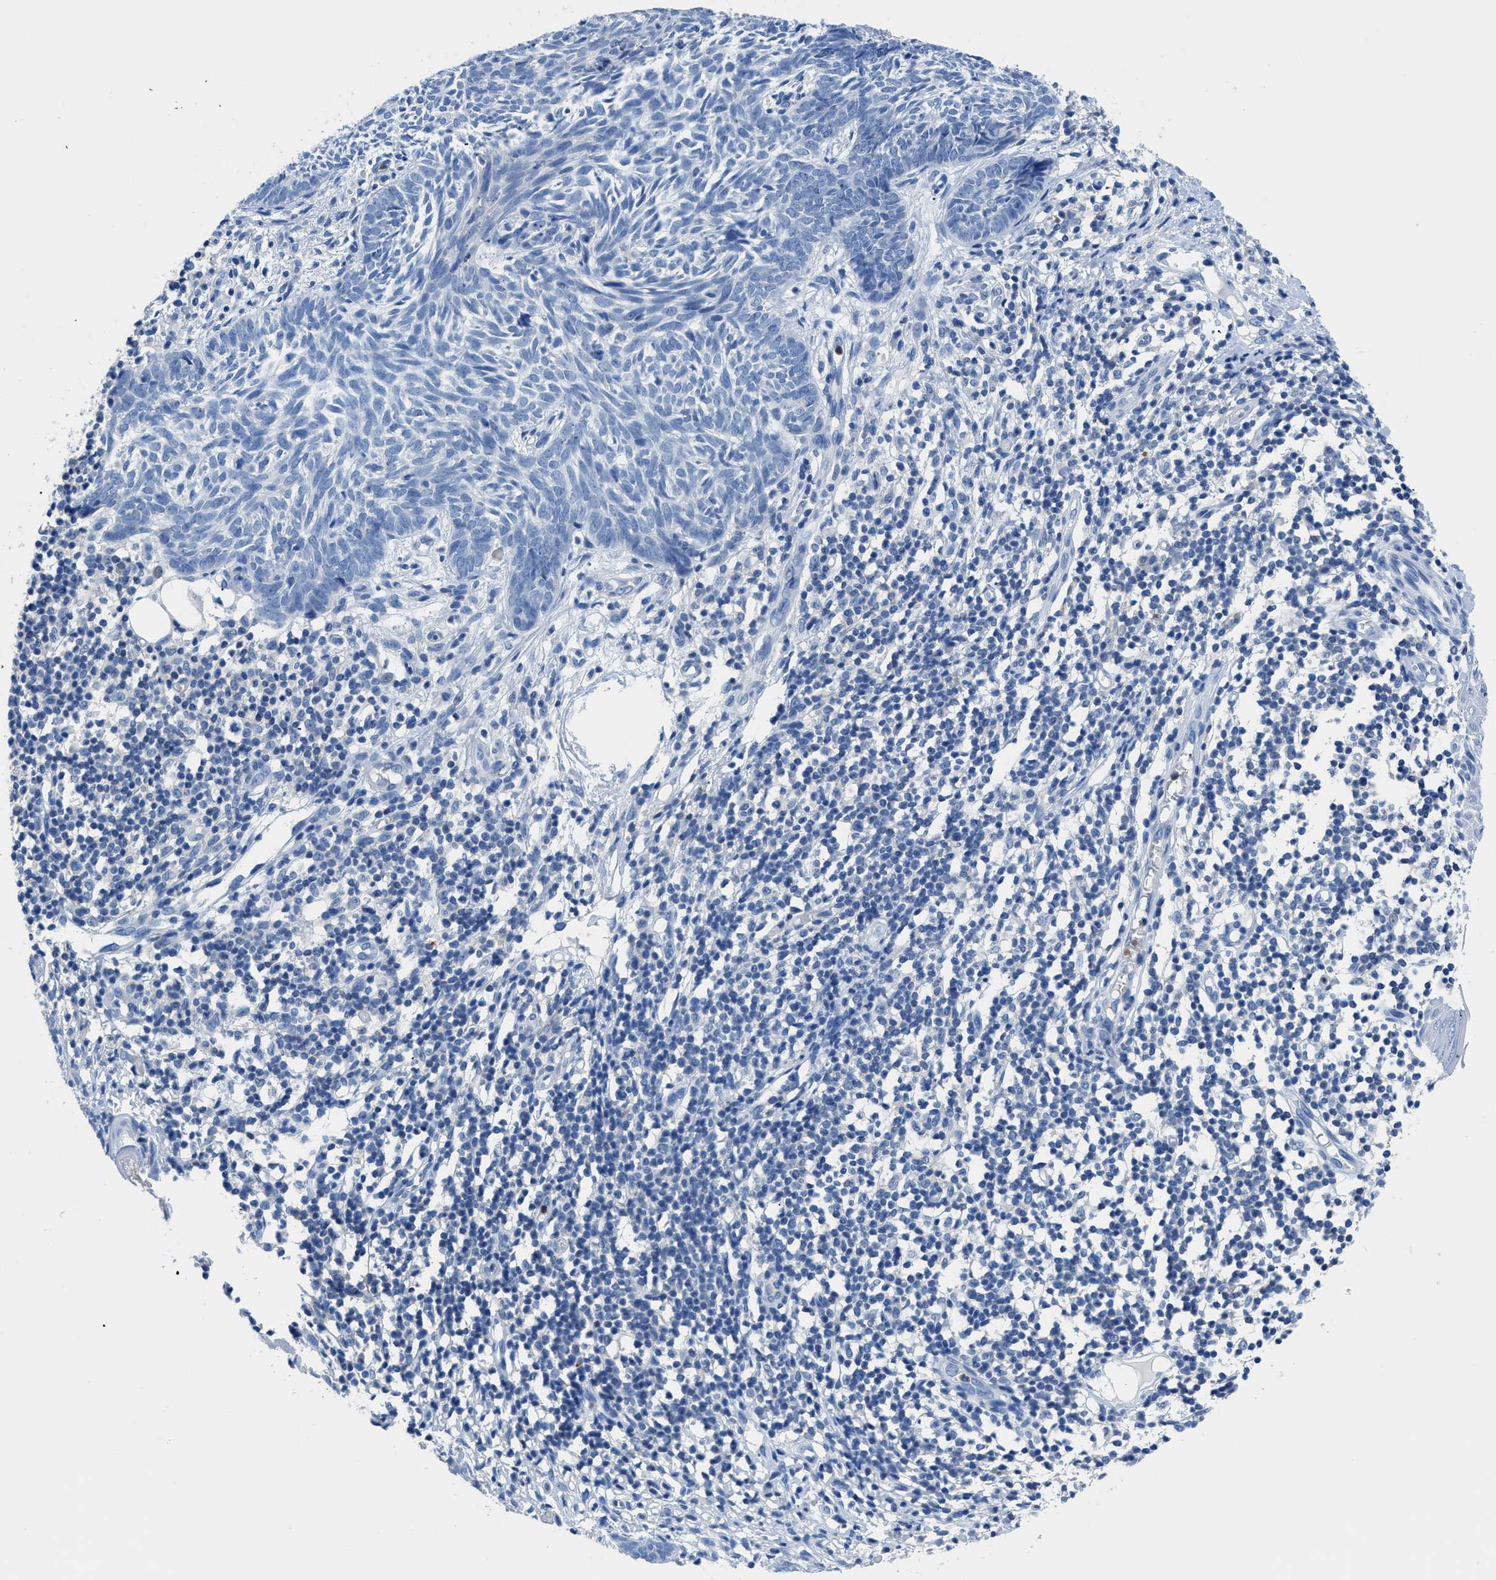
{"staining": {"intensity": "negative", "quantity": "none", "location": "none"}, "tissue": "skin cancer", "cell_type": "Tumor cells", "image_type": "cancer", "snomed": [{"axis": "morphology", "description": "Basal cell carcinoma"}, {"axis": "topography", "description": "Skin"}], "caption": "This is an immunohistochemistry micrograph of human skin cancer (basal cell carcinoma). There is no staining in tumor cells.", "gene": "NEB", "patient": {"sex": "male", "age": 60}}